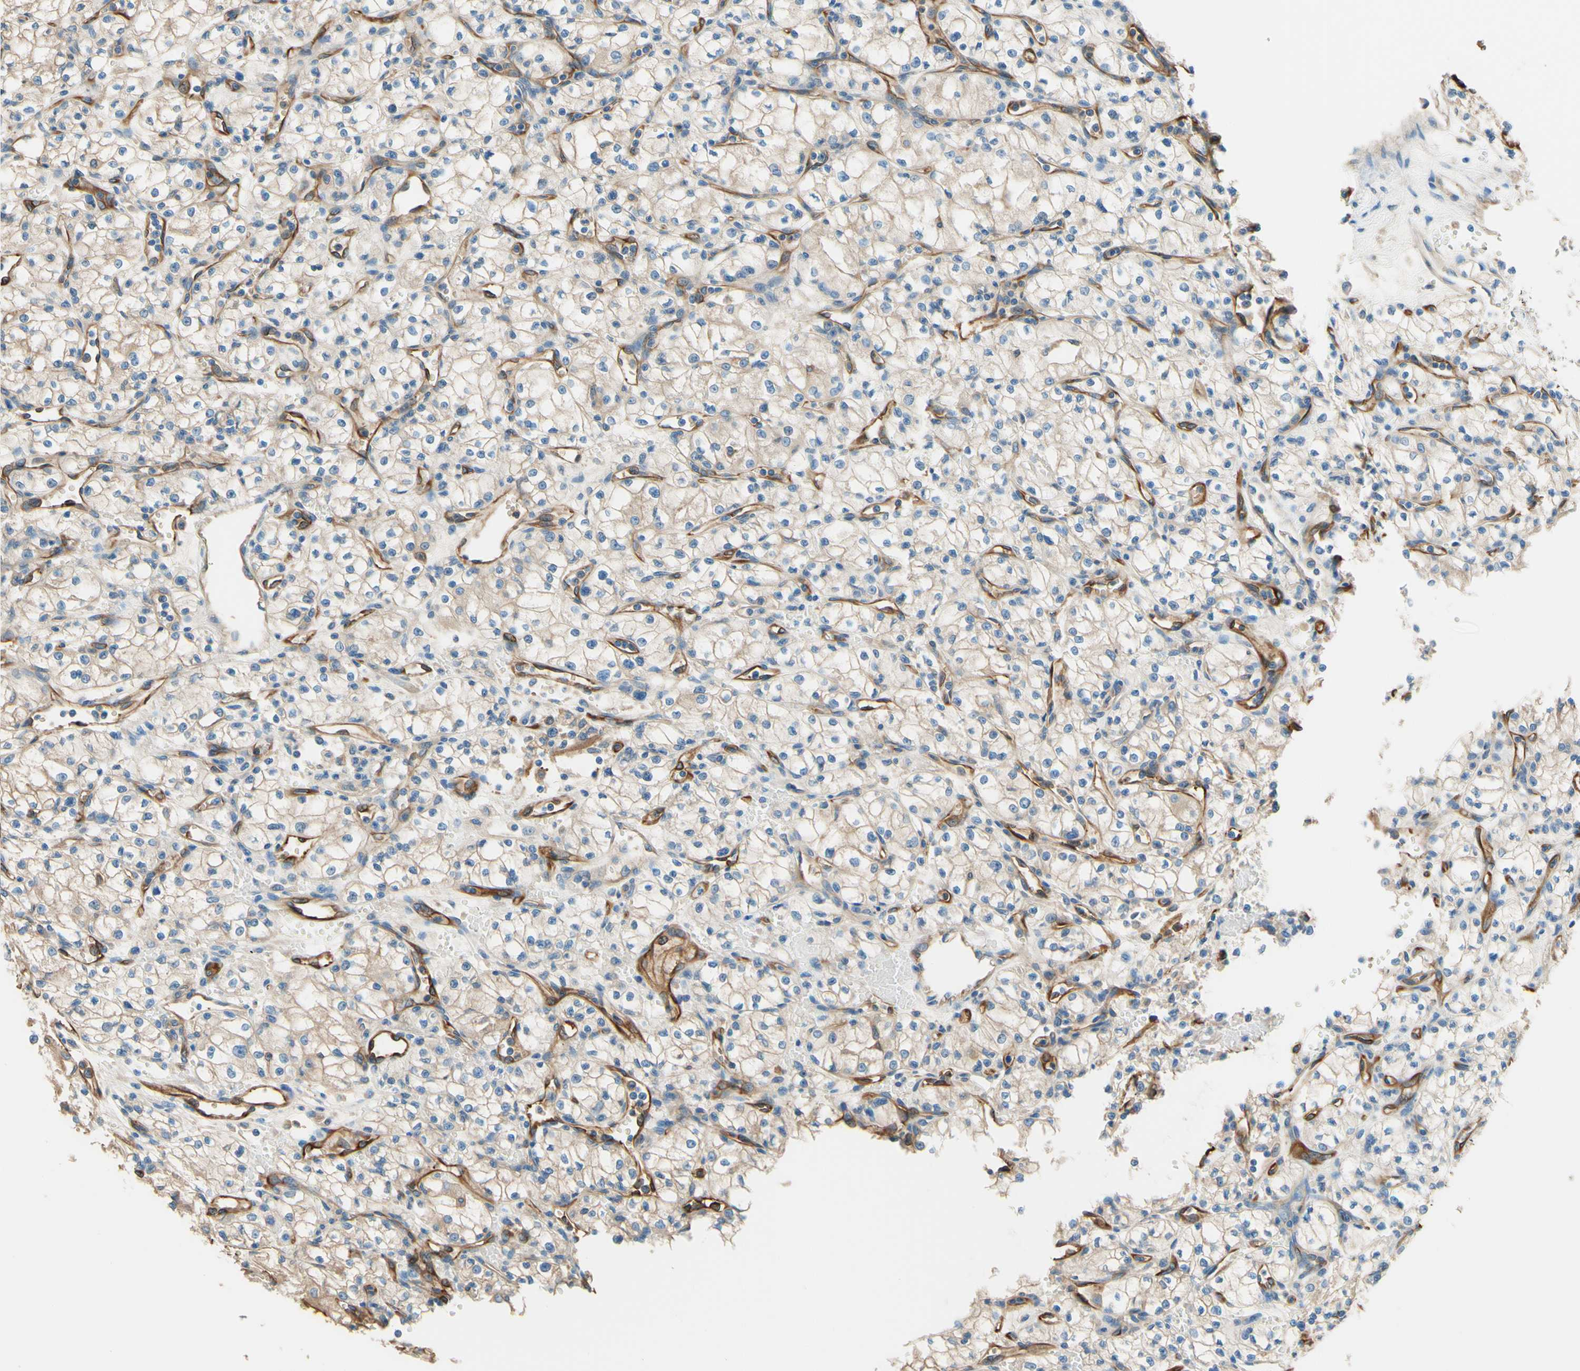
{"staining": {"intensity": "weak", "quantity": ">75%", "location": "cytoplasmic/membranous"}, "tissue": "renal cancer", "cell_type": "Tumor cells", "image_type": "cancer", "snomed": [{"axis": "morphology", "description": "Normal tissue, NOS"}, {"axis": "morphology", "description": "Adenocarcinoma, NOS"}, {"axis": "topography", "description": "Kidney"}], "caption": "Immunohistochemistry (DAB (3,3'-diaminobenzidine)) staining of renal adenocarcinoma demonstrates weak cytoplasmic/membranous protein staining in about >75% of tumor cells.", "gene": "DPYSL3", "patient": {"sex": "male", "age": 59}}